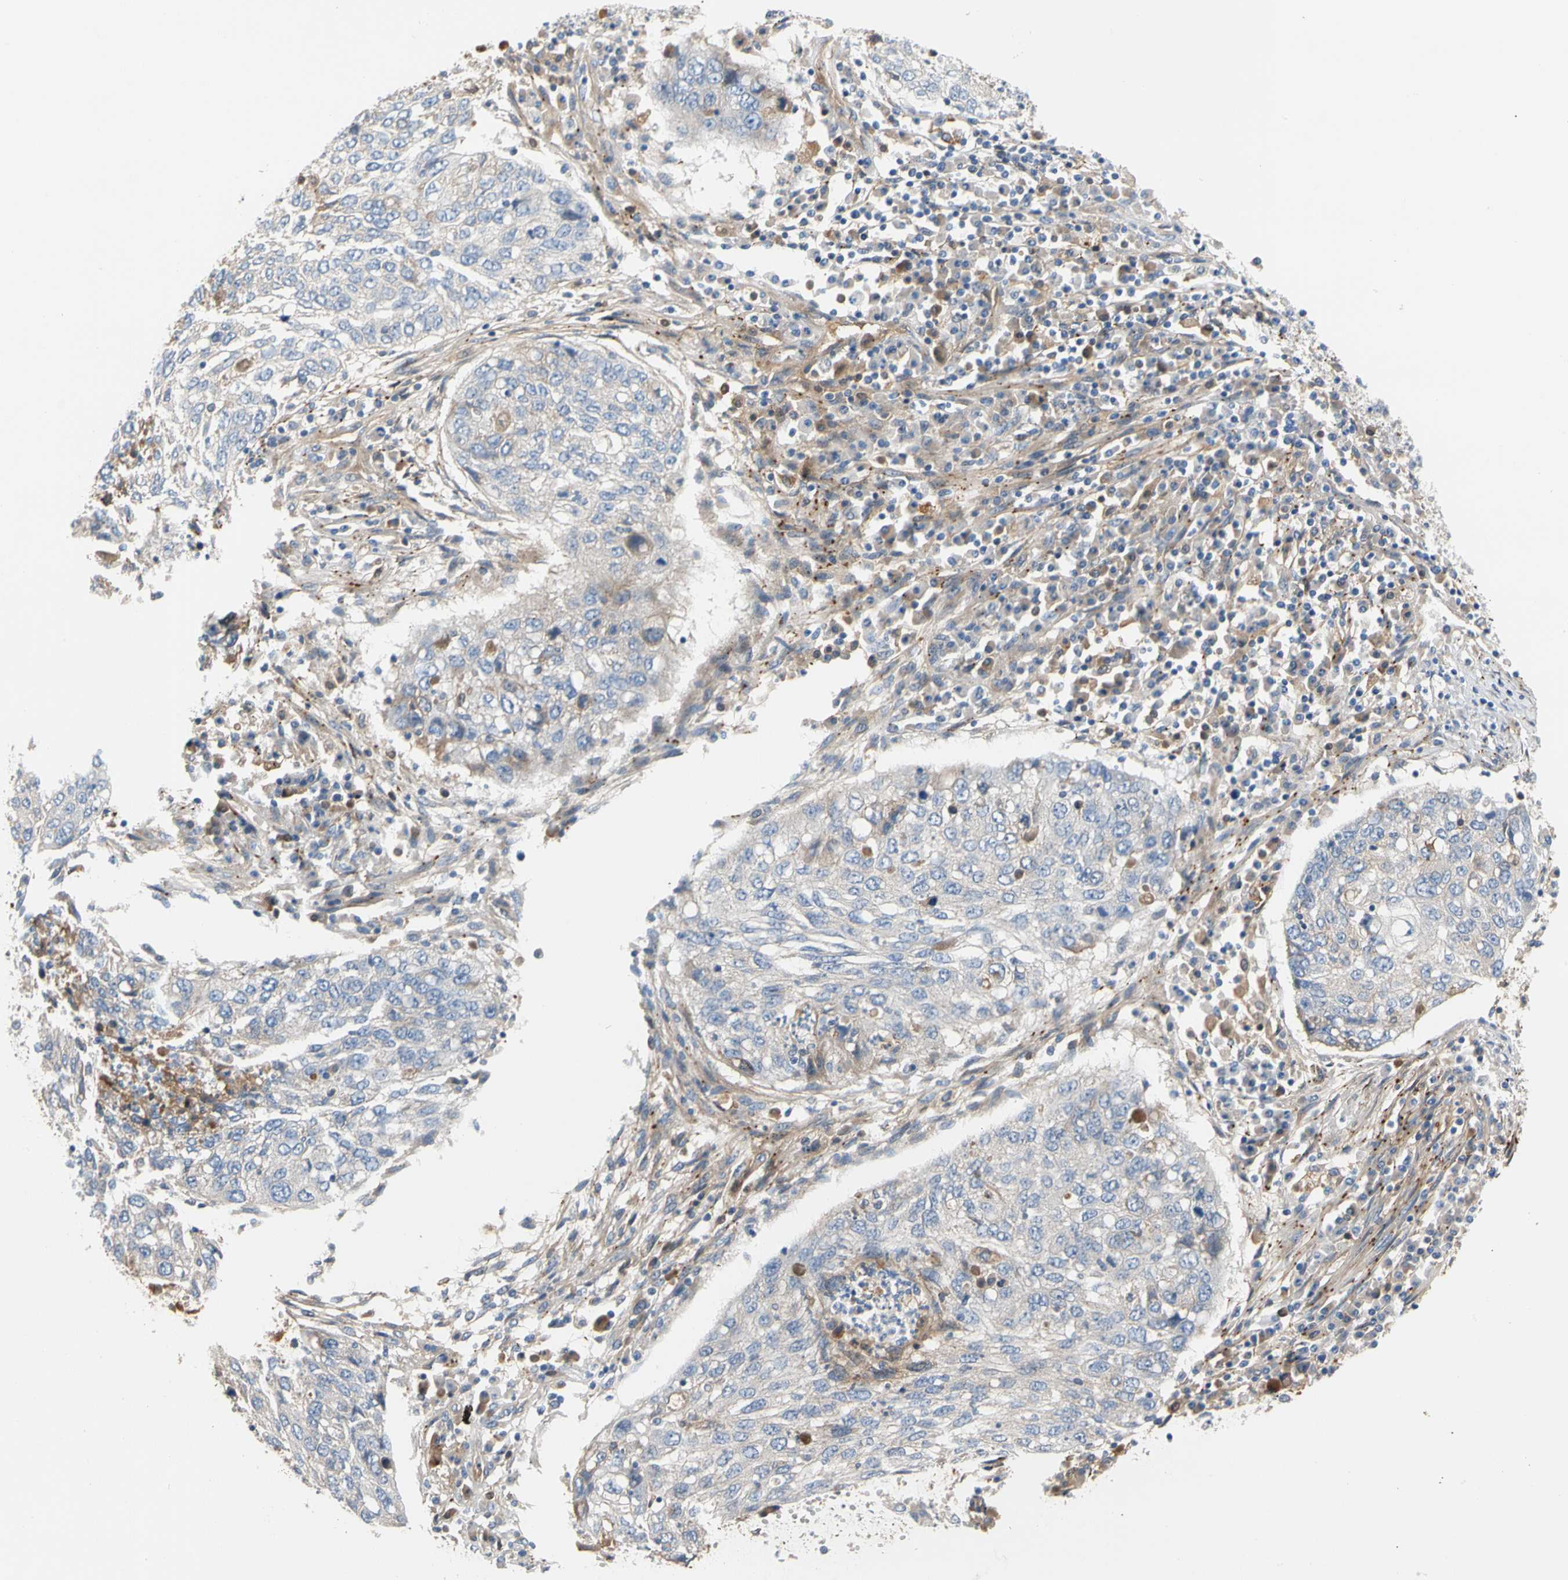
{"staining": {"intensity": "weak", "quantity": "<25%", "location": "cytoplasmic/membranous"}, "tissue": "lung cancer", "cell_type": "Tumor cells", "image_type": "cancer", "snomed": [{"axis": "morphology", "description": "Squamous cell carcinoma, NOS"}, {"axis": "topography", "description": "Lung"}], "caption": "DAB (3,3'-diaminobenzidine) immunohistochemical staining of human squamous cell carcinoma (lung) exhibits no significant positivity in tumor cells.", "gene": "ENTREP3", "patient": {"sex": "female", "age": 63}}